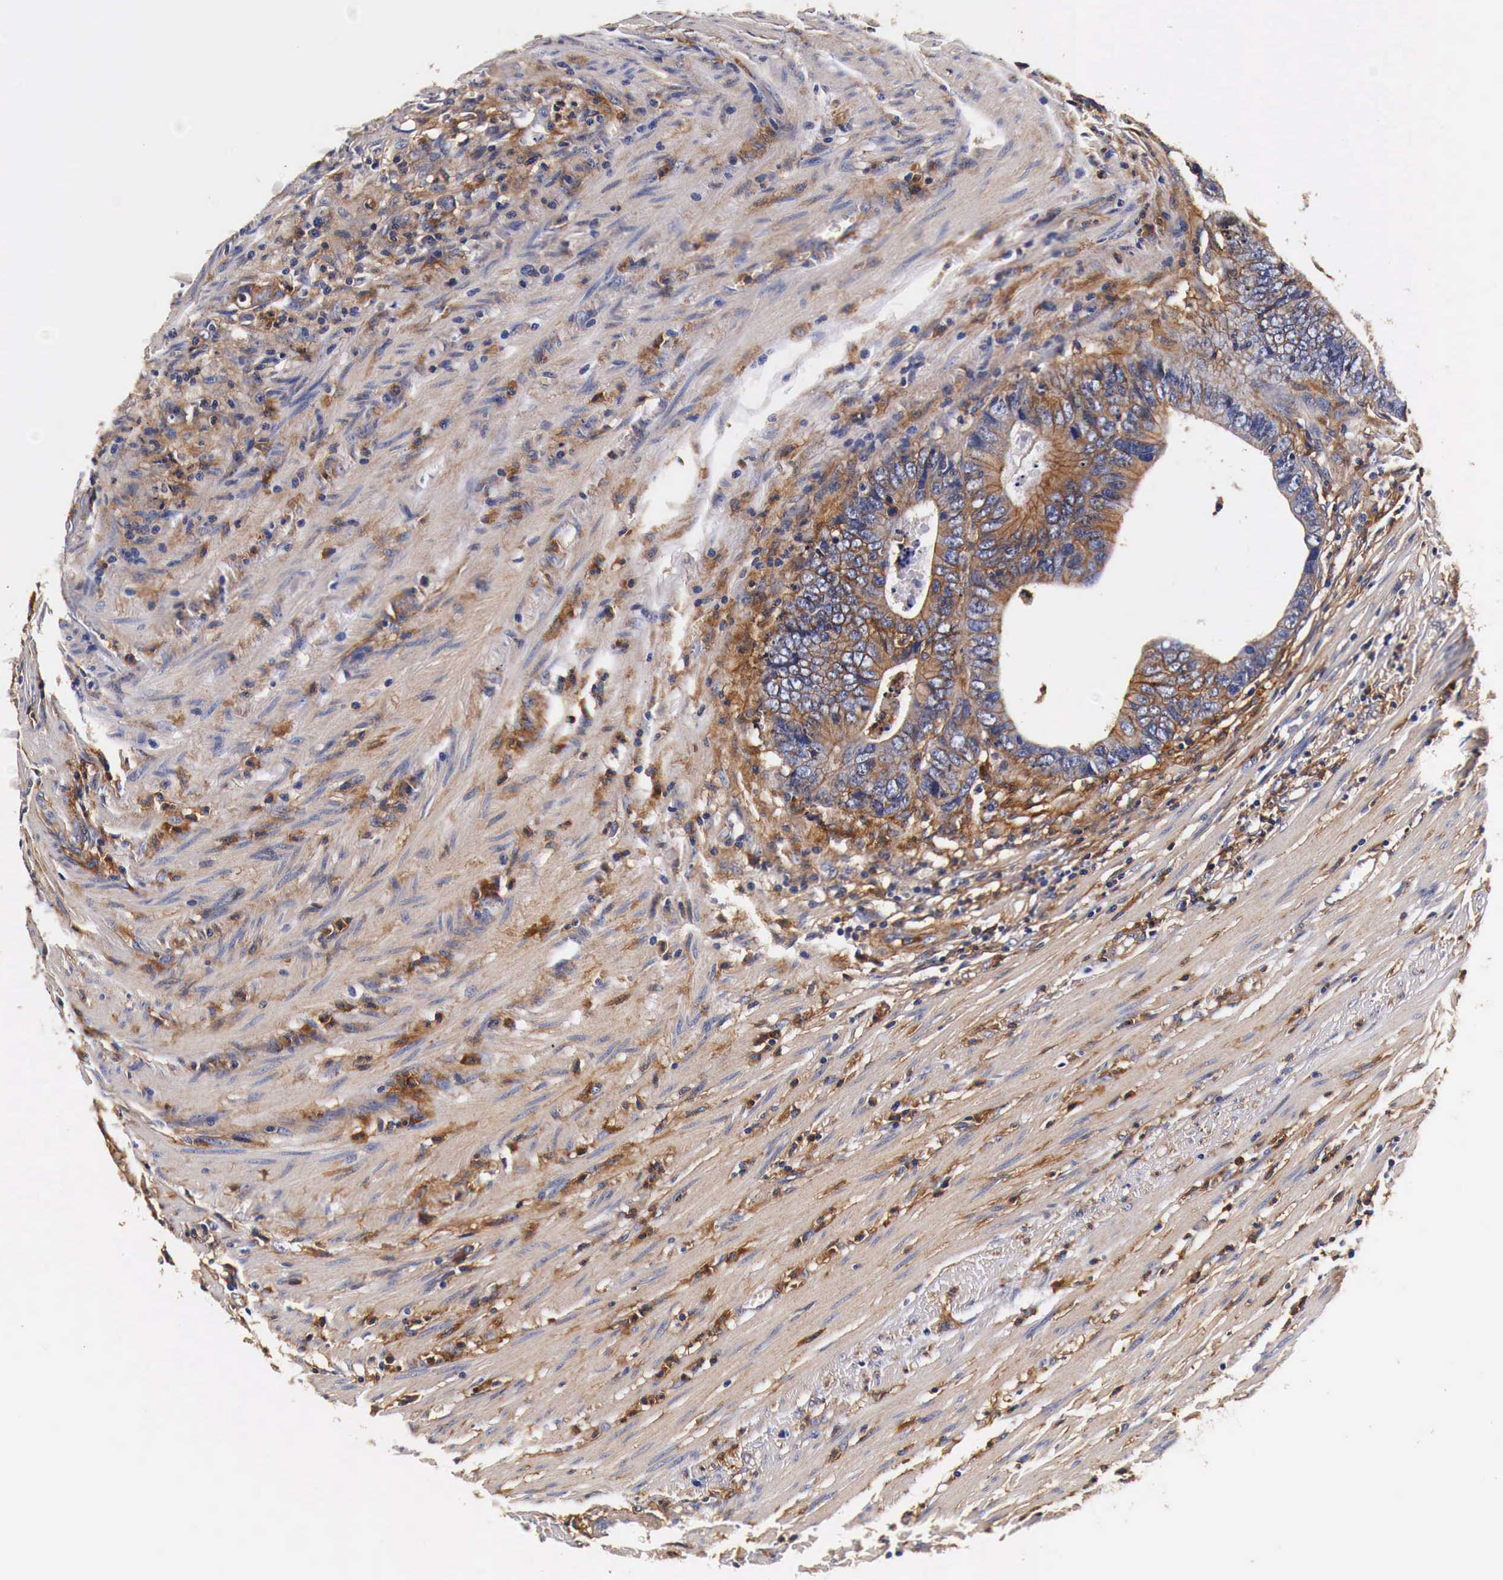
{"staining": {"intensity": "moderate", "quantity": ">75%", "location": "cytoplasmic/membranous"}, "tissue": "colorectal cancer", "cell_type": "Tumor cells", "image_type": "cancer", "snomed": [{"axis": "morphology", "description": "Adenocarcinoma, NOS"}, {"axis": "topography", "description": "Colon"}], "caption": "IHC image of neoplastic tissue: human colorectal adenocarcinoma stained using immunohistochemistry (IHC) reveals medium levels of moderate protein expression localized specifically in the cytoplasmic/membranous of tumor cells, appearing as a cytoplasmic/membranous brown color.", "gene": "RP2", "patient": {"sex": "female", "age": 78}}